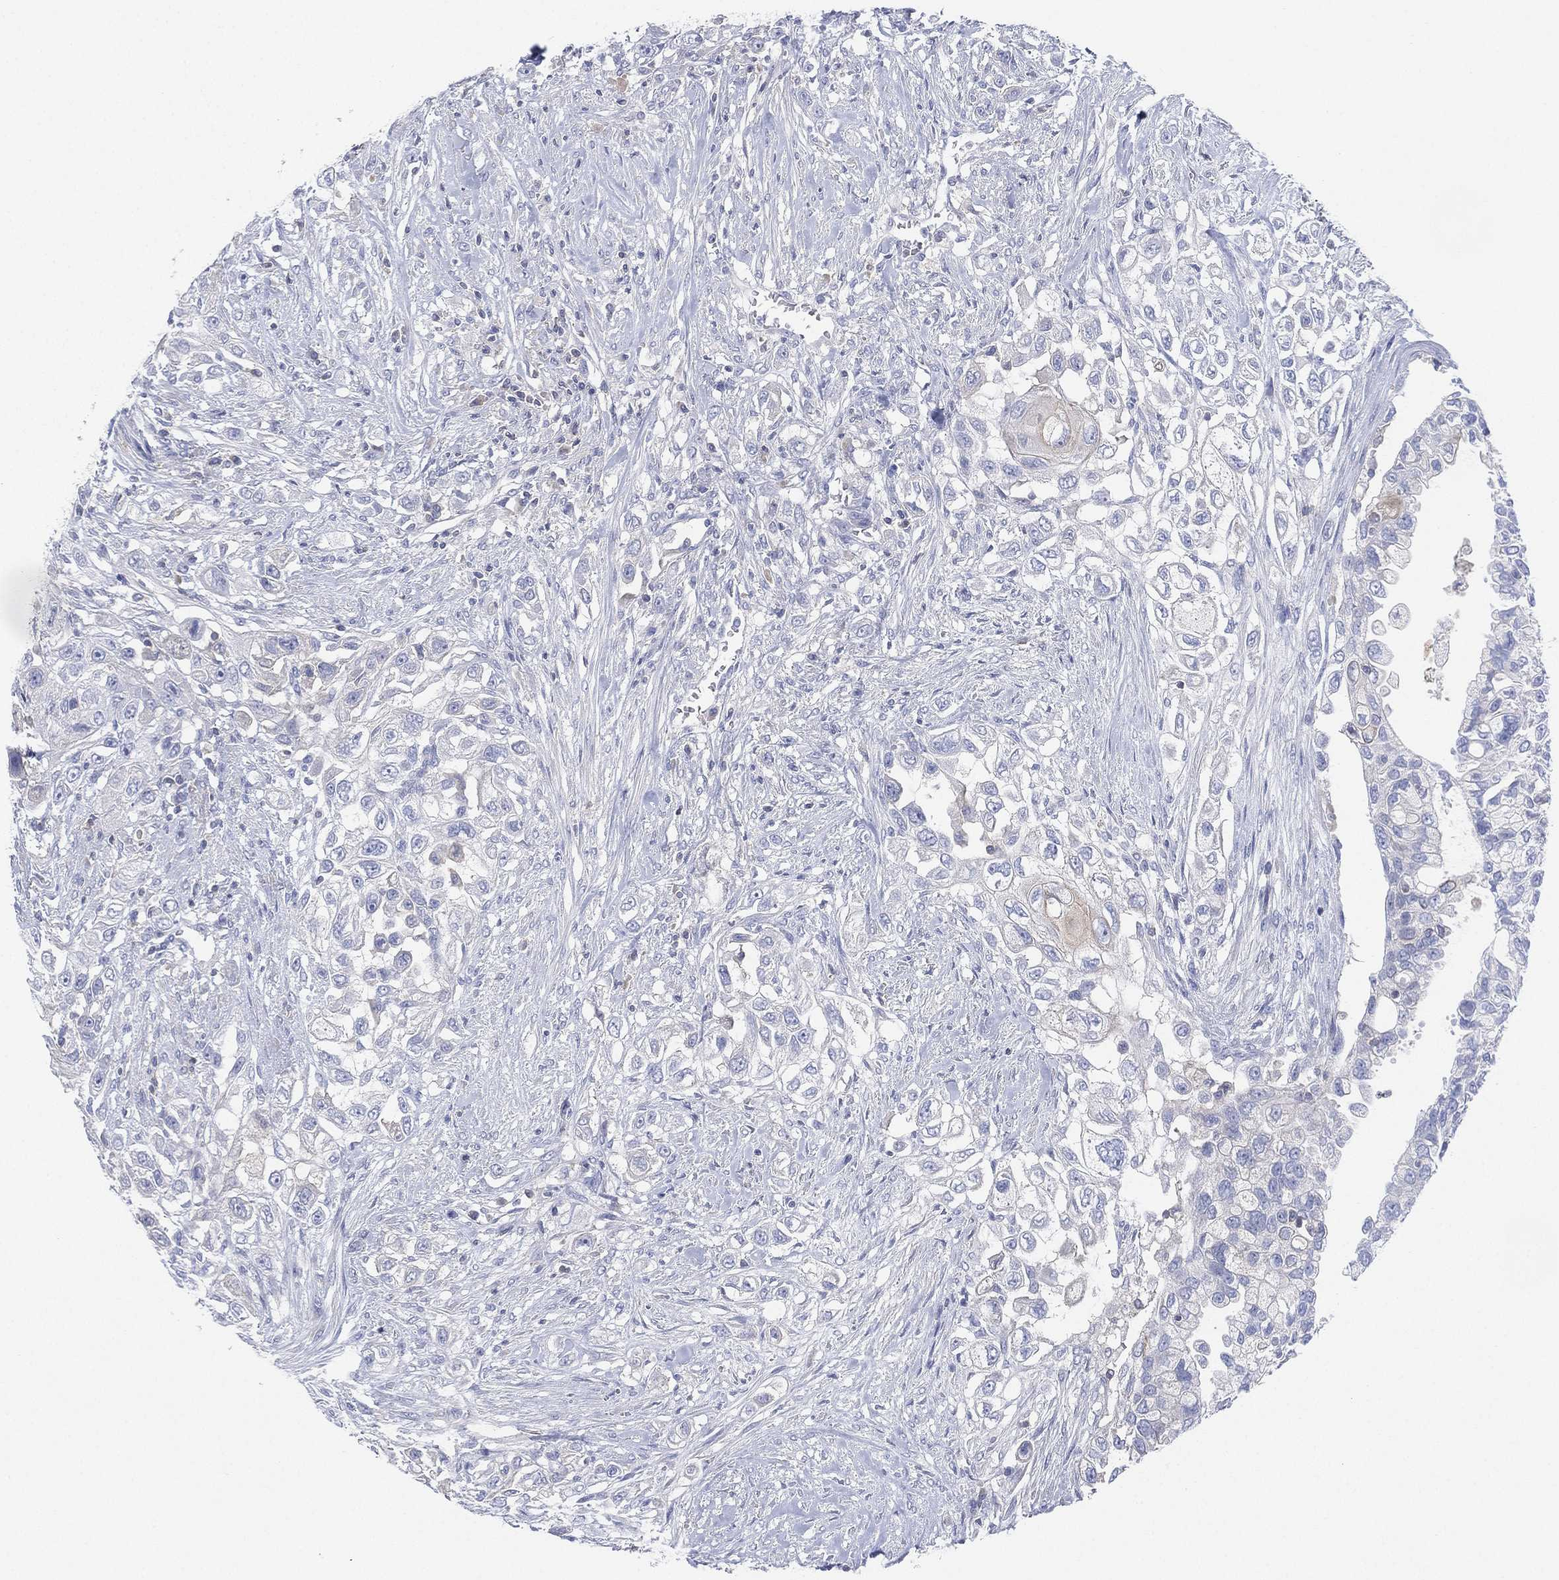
{"staining": {"intensity": "negative", "quantity": "none", "location": "none"}, "tissue": "urothelial cancer", "cell_type": "Tumor cells", "image_type": "cancer", "snomed": [{"axis": "morphology", "description": "Urothelial carcinoma, High grade"}, {"axis": "topography", "description": "Urinary bladder"}], "caption": "This is an immunohistochemistry (IHC) micrograph of urothelial cancer. There is no expression in tumor cells.", "gene": "SEPTIN1", "patient": {"sex": "female", "age": 56}}